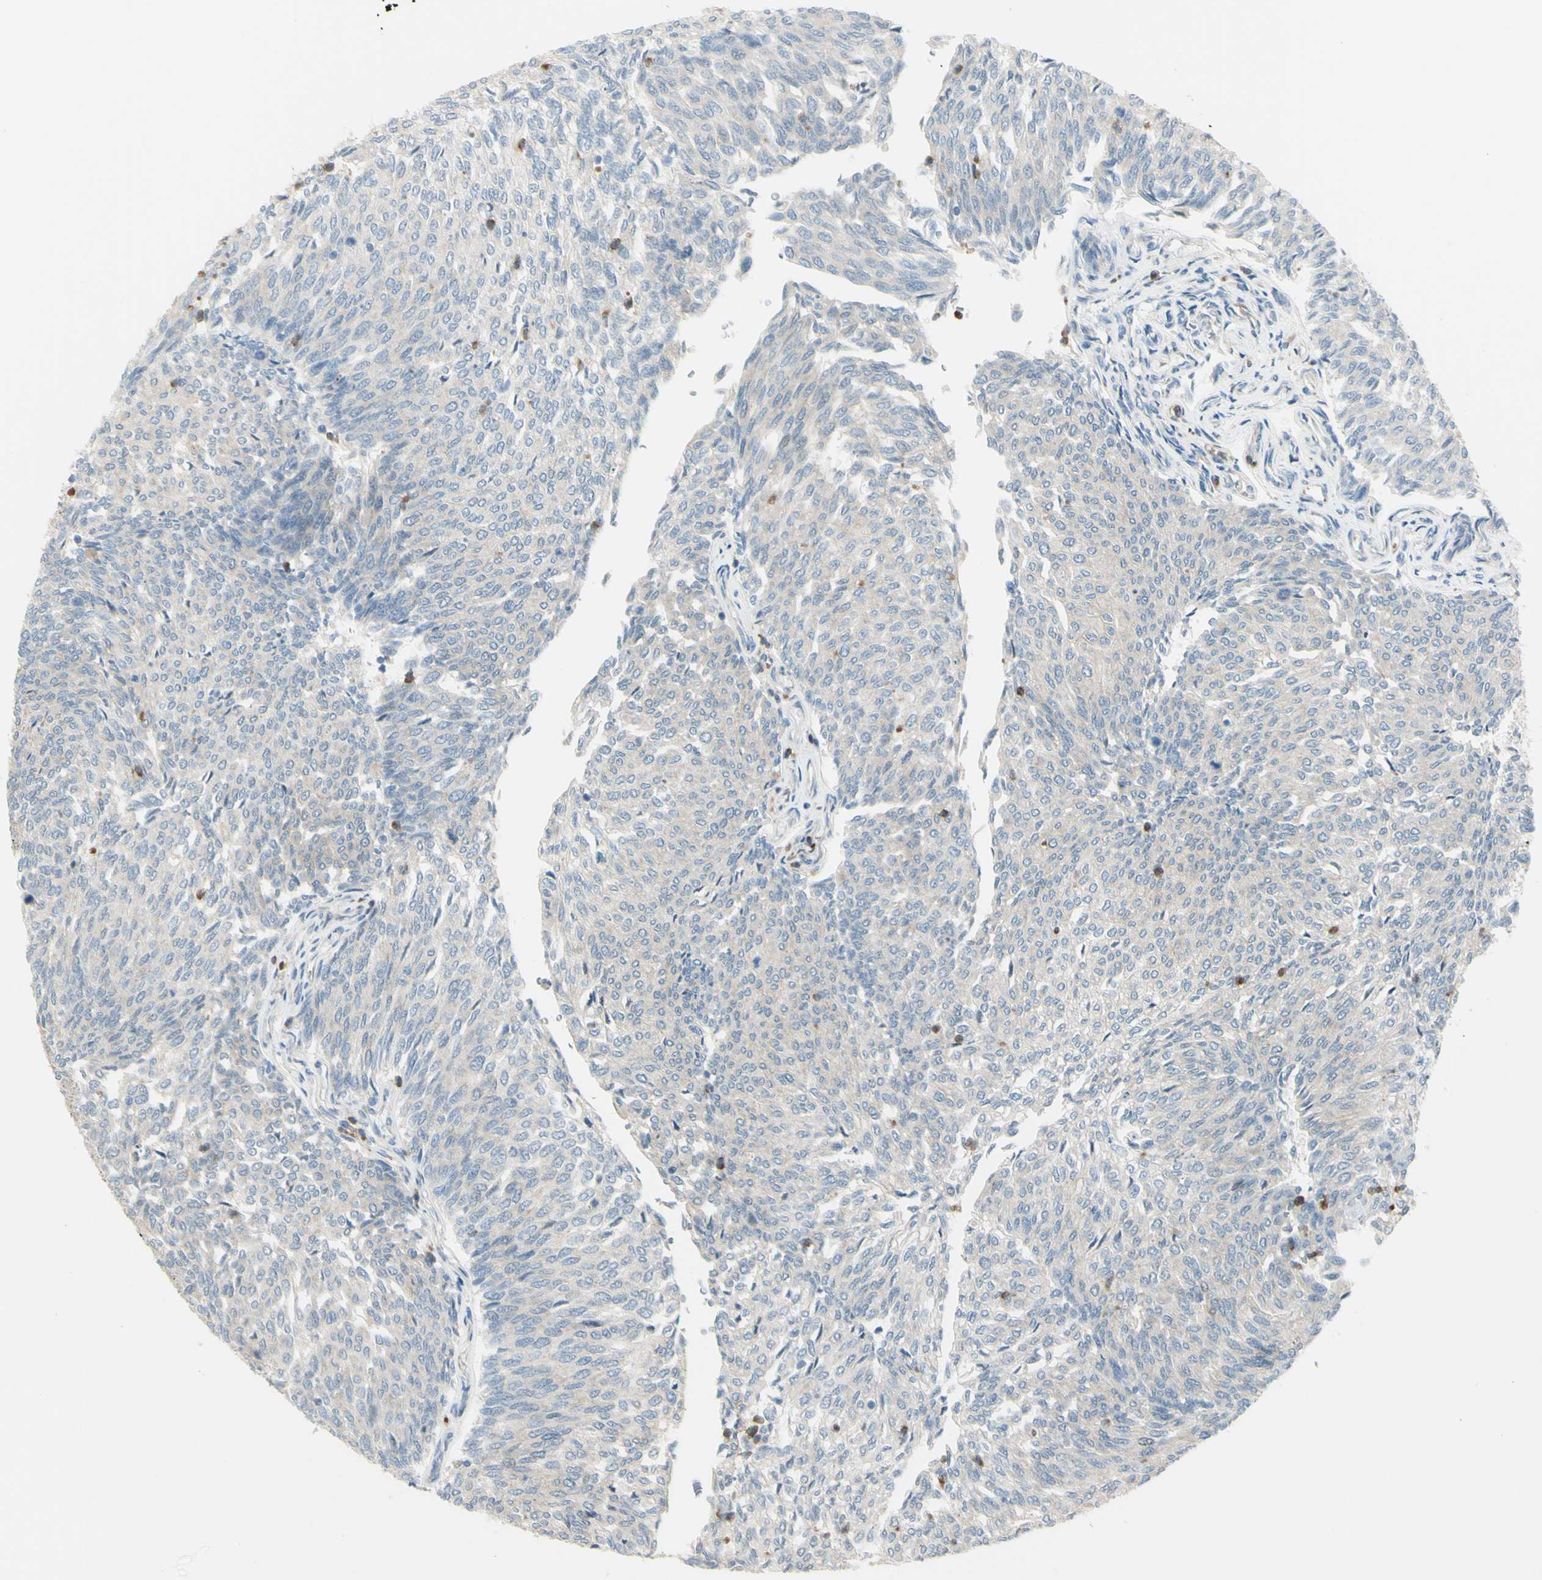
{"staining": {"intensity": "negative", "quantity": "none", "location": "none"}, "tissue": "urothelial cancer", "cell_type": "Tumor cells", "image_type": "cancer", "snomed": [{"axis": "morphology", "description": "Urothelial carcinoma, Low grade"}, {"axis": "topography", "description": "Urinary bladder"}], "caption": "A high-resolution micrograph shows IHC staining of urothelial carcinoma (low-grade), which displays no significant positivity in tumor cells. (Stains: DAB immunohistochemistry with hematoxylin counter stain, Microscopy: brightfield microscopy at high magnification).", "gene": "LMTK2", "patient": {"sex": "female", "age": 79}}